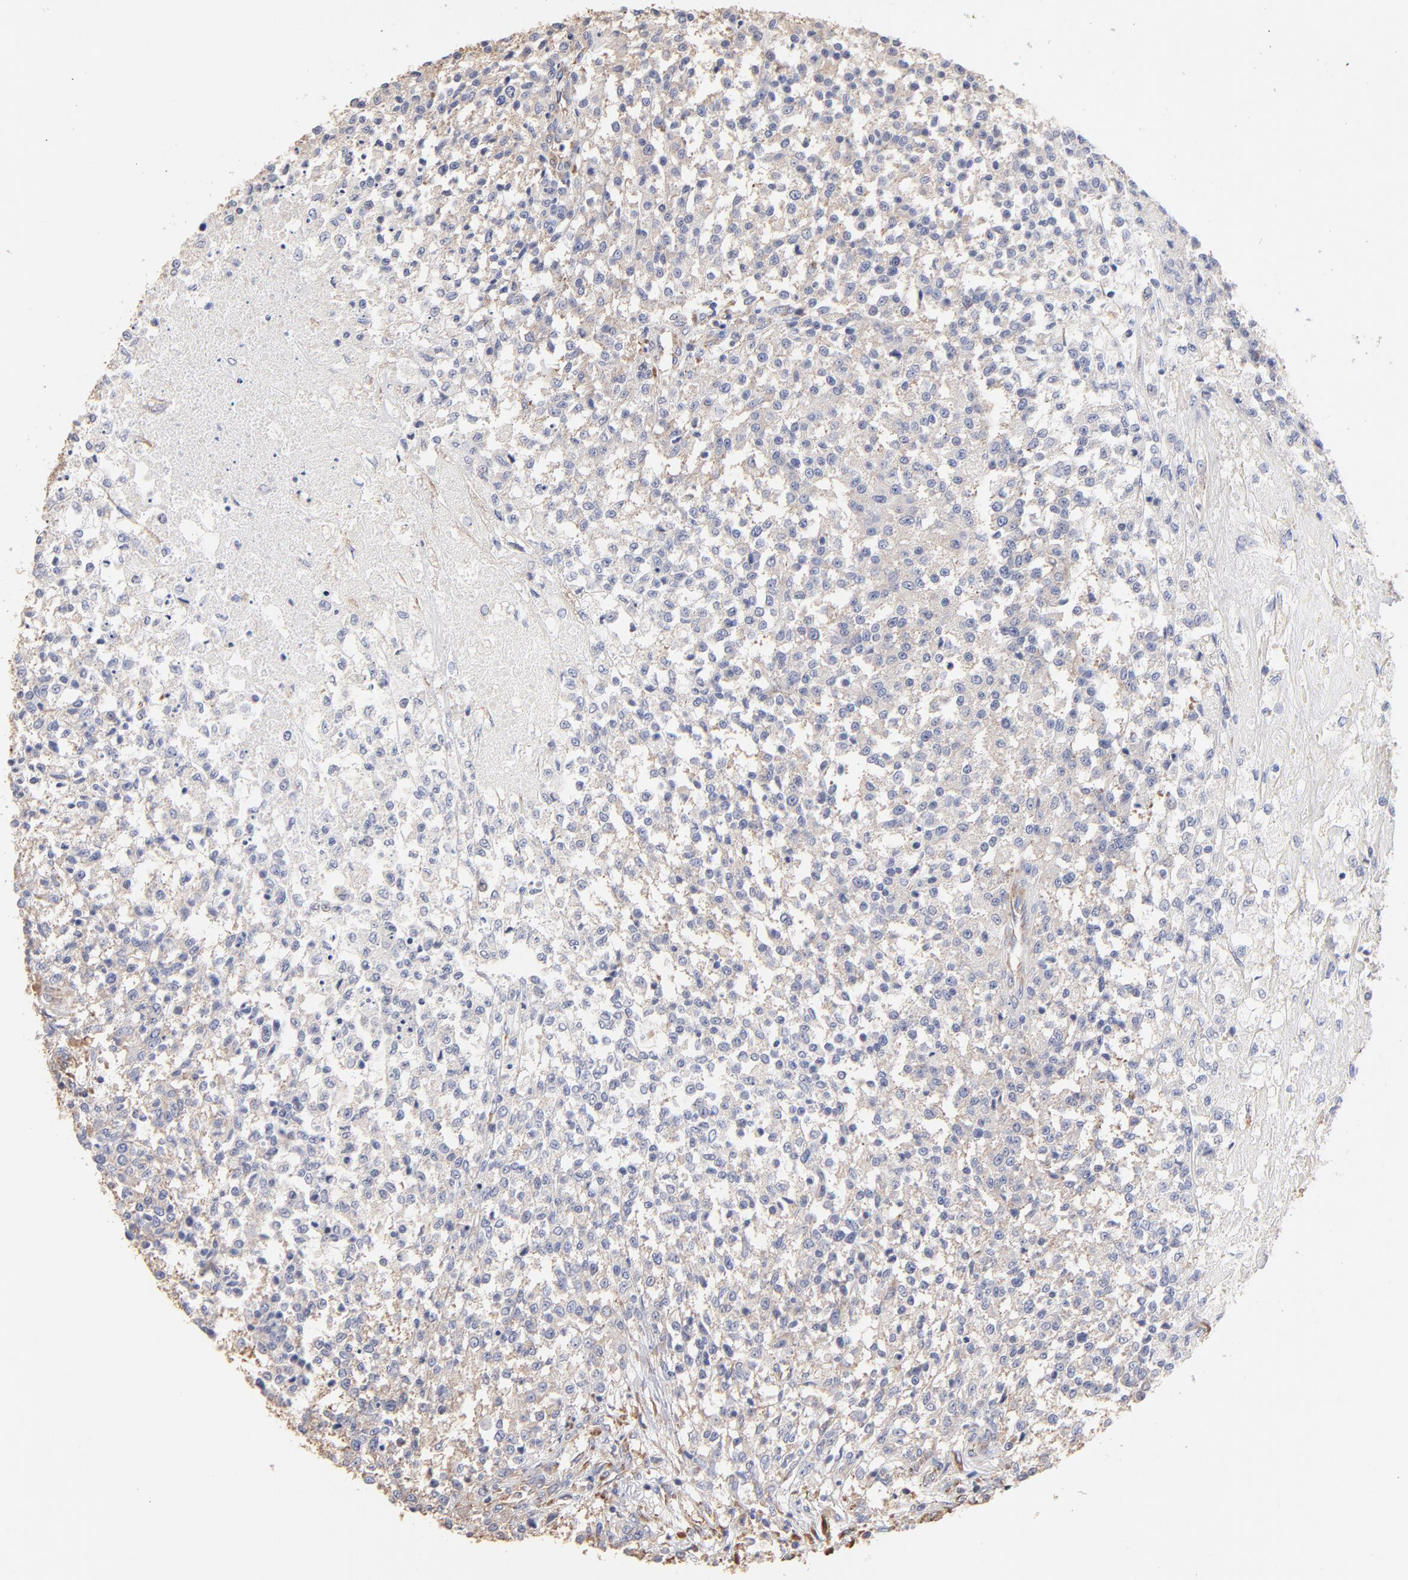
{"staining": {"intensity": "negative", "quantity": "none", "location": "none"}, "tissue": "testis cancer", "cell_type": "Tumor cells", "image_type": "cancer", "snomed": [{"axis": "morphology", "description": "Seminoma, NOS"}, {"axis": "topography", "description": "Testis"}], "caption": "Testis cancer was stained to show a protein in brown. There is no significant expression in tumor cells.", "gene": "RPL9", "patient": {"sex": "male", "age": 59}}